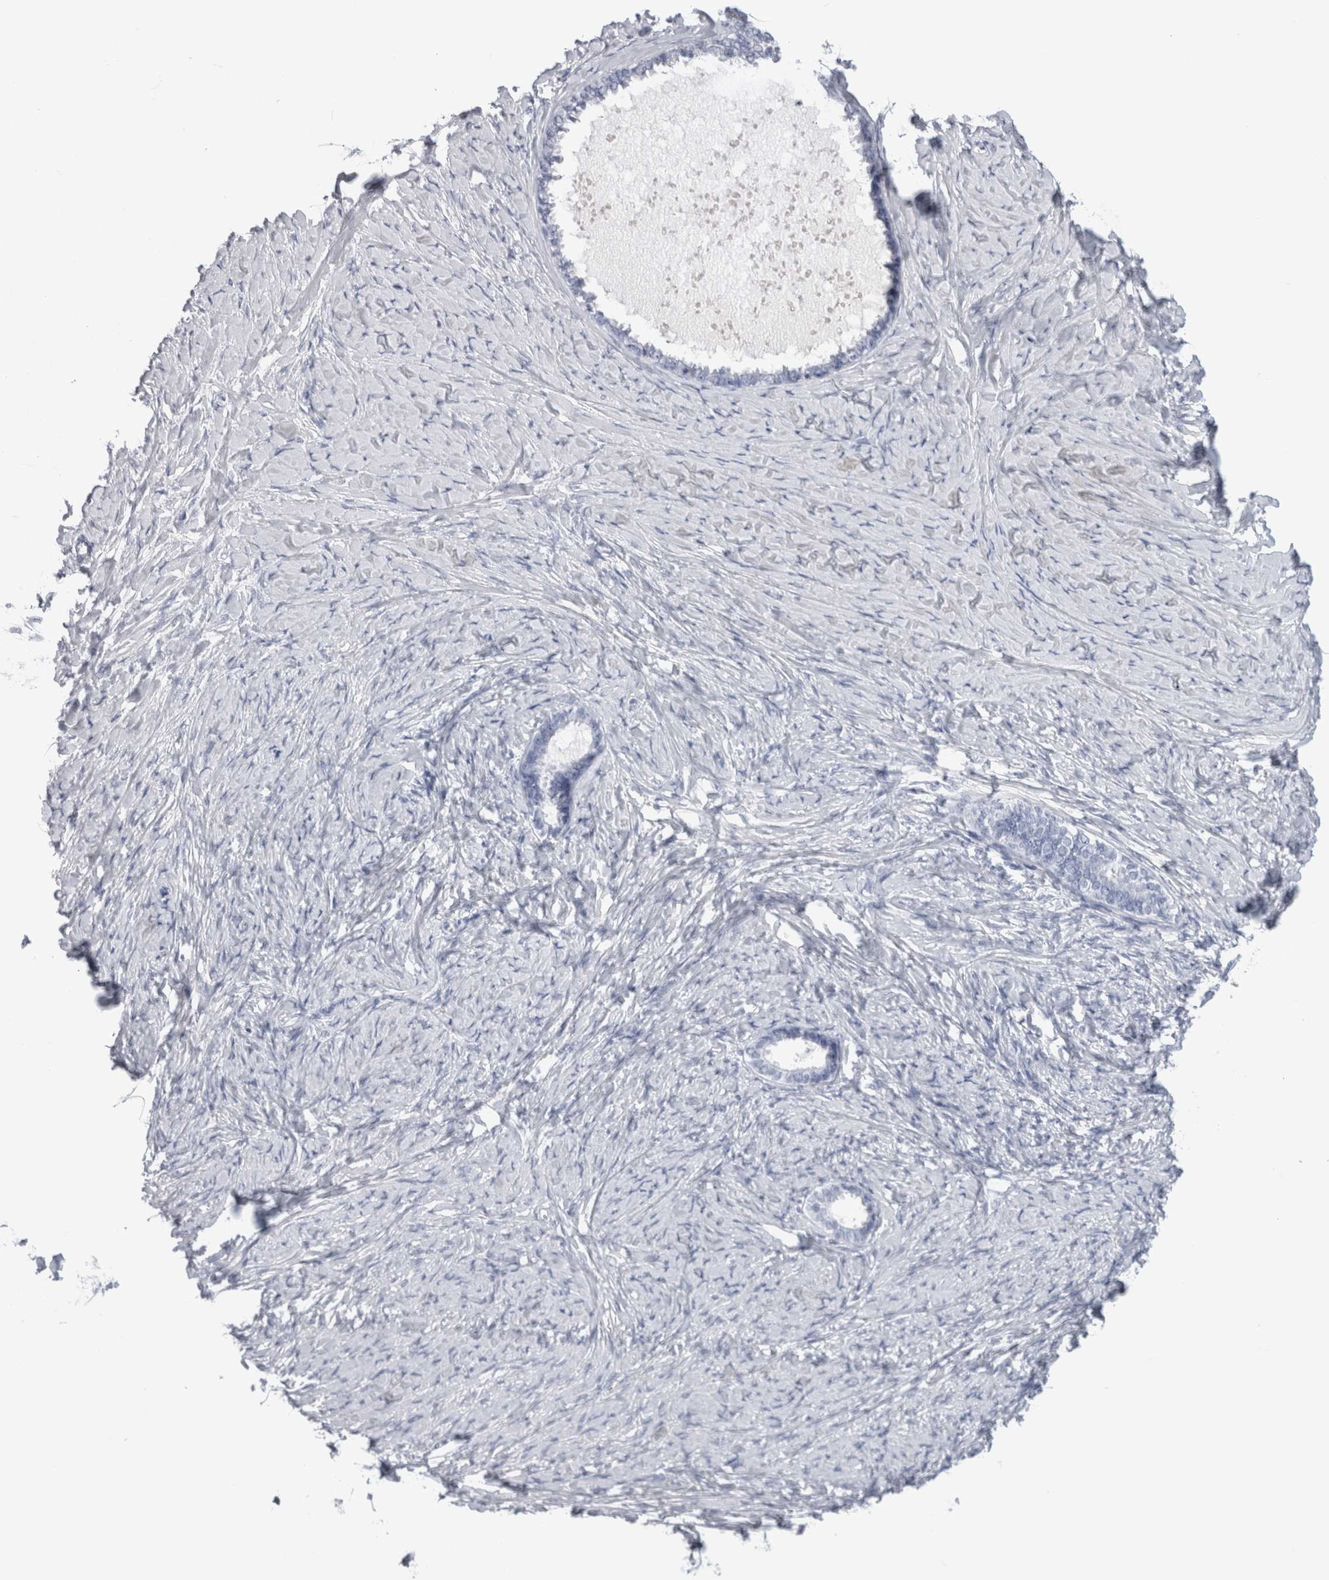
{"staining": {"intensity": "negative", "quantity": "none", "location": "none"}, "tissue": "ovarian cancer", "cell_type": "Tumor cells", "image_type": "cancer", "snomed": [{"axis": "morphology", "description": "Cystadenocarcinoma, serous, NOS"}, {"axis": "topography", "description": "Ovary"}], "caption": "Tumor cells show no significant positivity in ovarian cancer (serous cystadenocarcinoma). (Immunohistochemistry (ihc), brightfield microscopy, high magnification).", "gene": "IL33", "patient": {"sex": "female", "age": 79}}